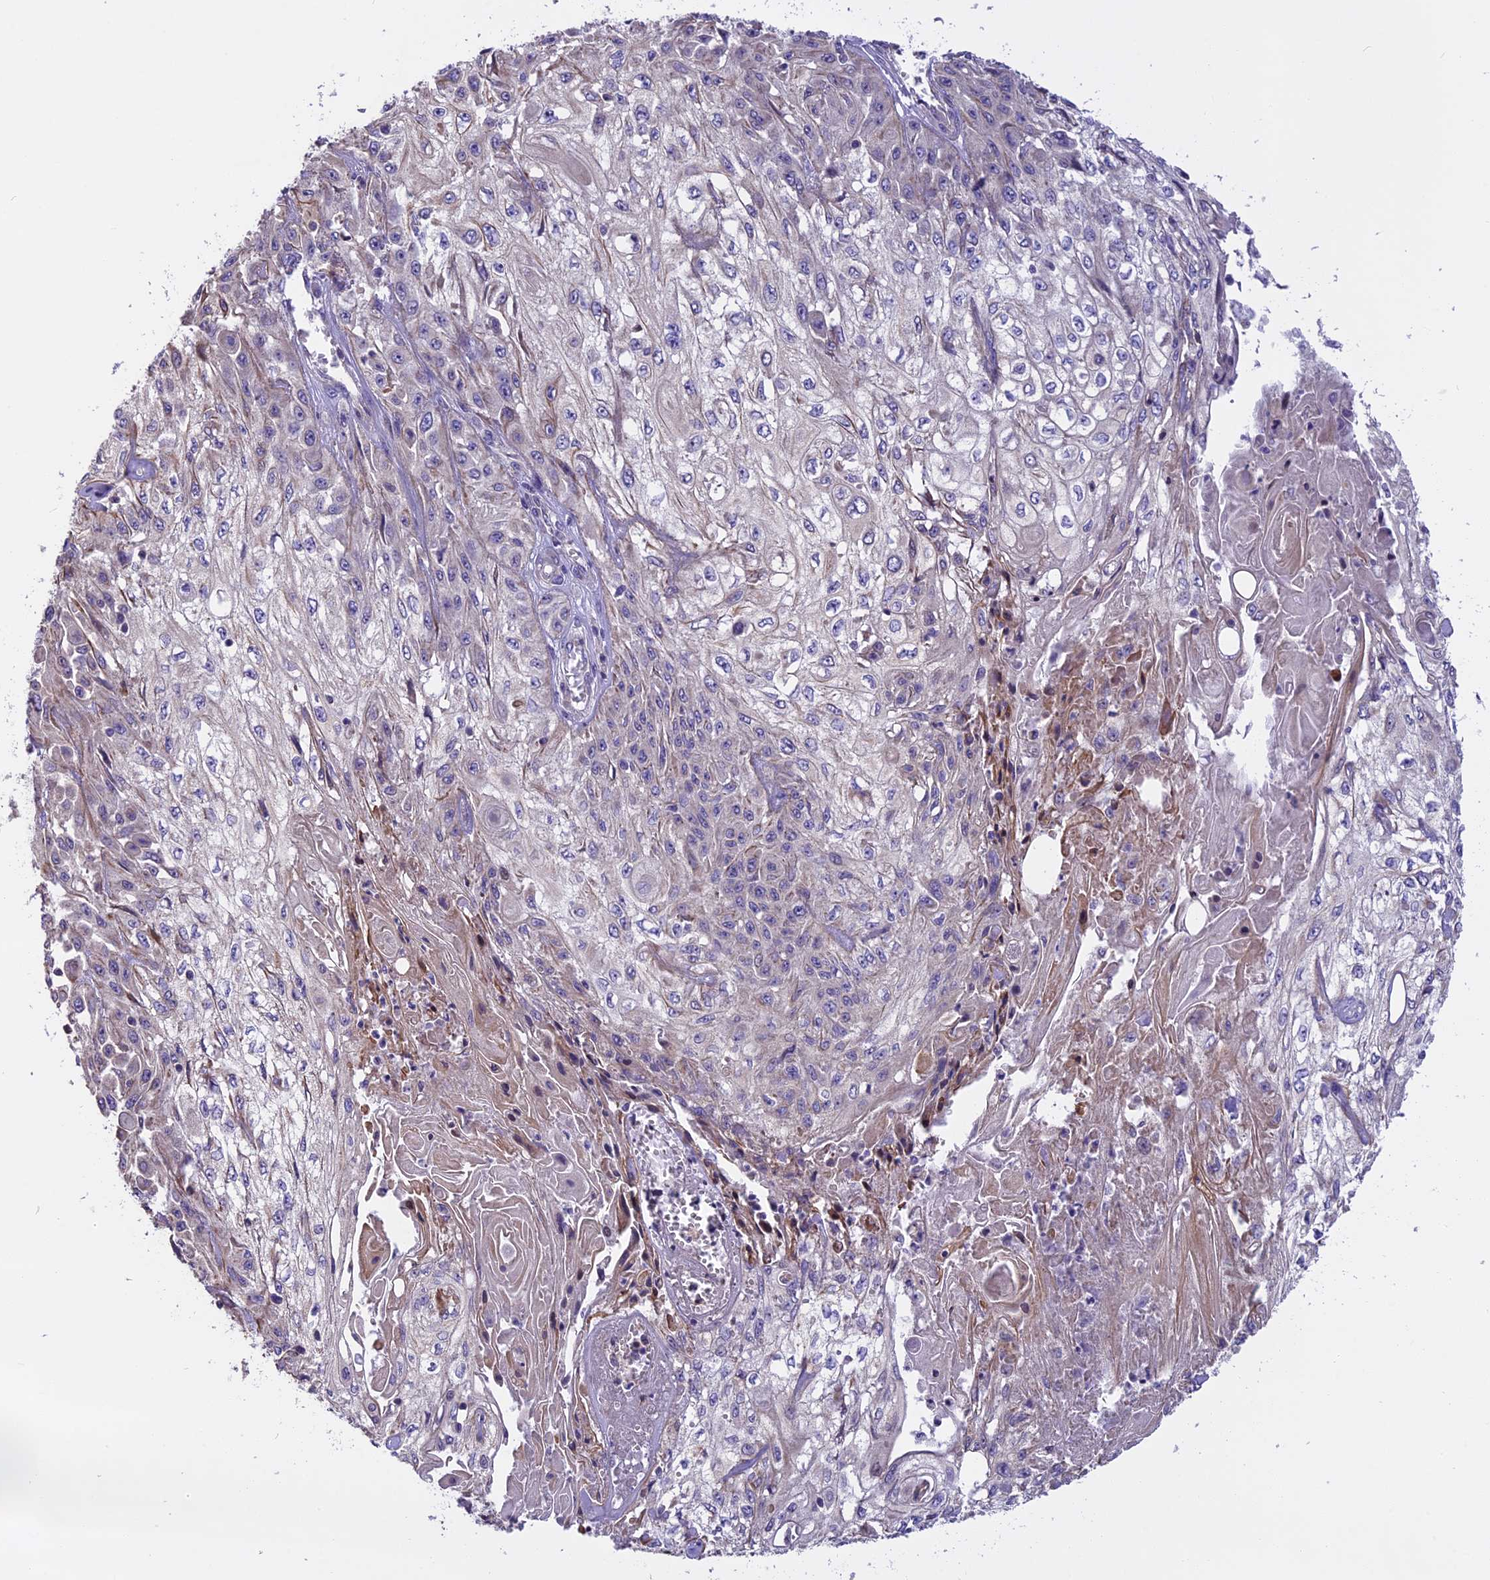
{"staining": {"intensity": "negative", "quantity": "none", "location": "none"}, "tissue": "skin cancer", "cell_type": "Tumor cells", "image_type": "cancer", "snomed": [{"axis": "morphology", "description": "Squamous cell carcinoma, NOS"}, {"axis": "morphology", "description": "Squamous cell carcinoma, metastatic, NOS"}, {"axis": "topography", "description": "Skin"}, {"axis": "topography", "description": "Lymph node"}], "caption": "Immunohistochemical staining of metastatic squamous cell carcinoma (skin) shows no significant expression in tumor cells. (DAB immunohistochemistry with hematoxylin counter stain).", "gene": "FAM98C", "patient": {"sex": "male", "age": 75}}